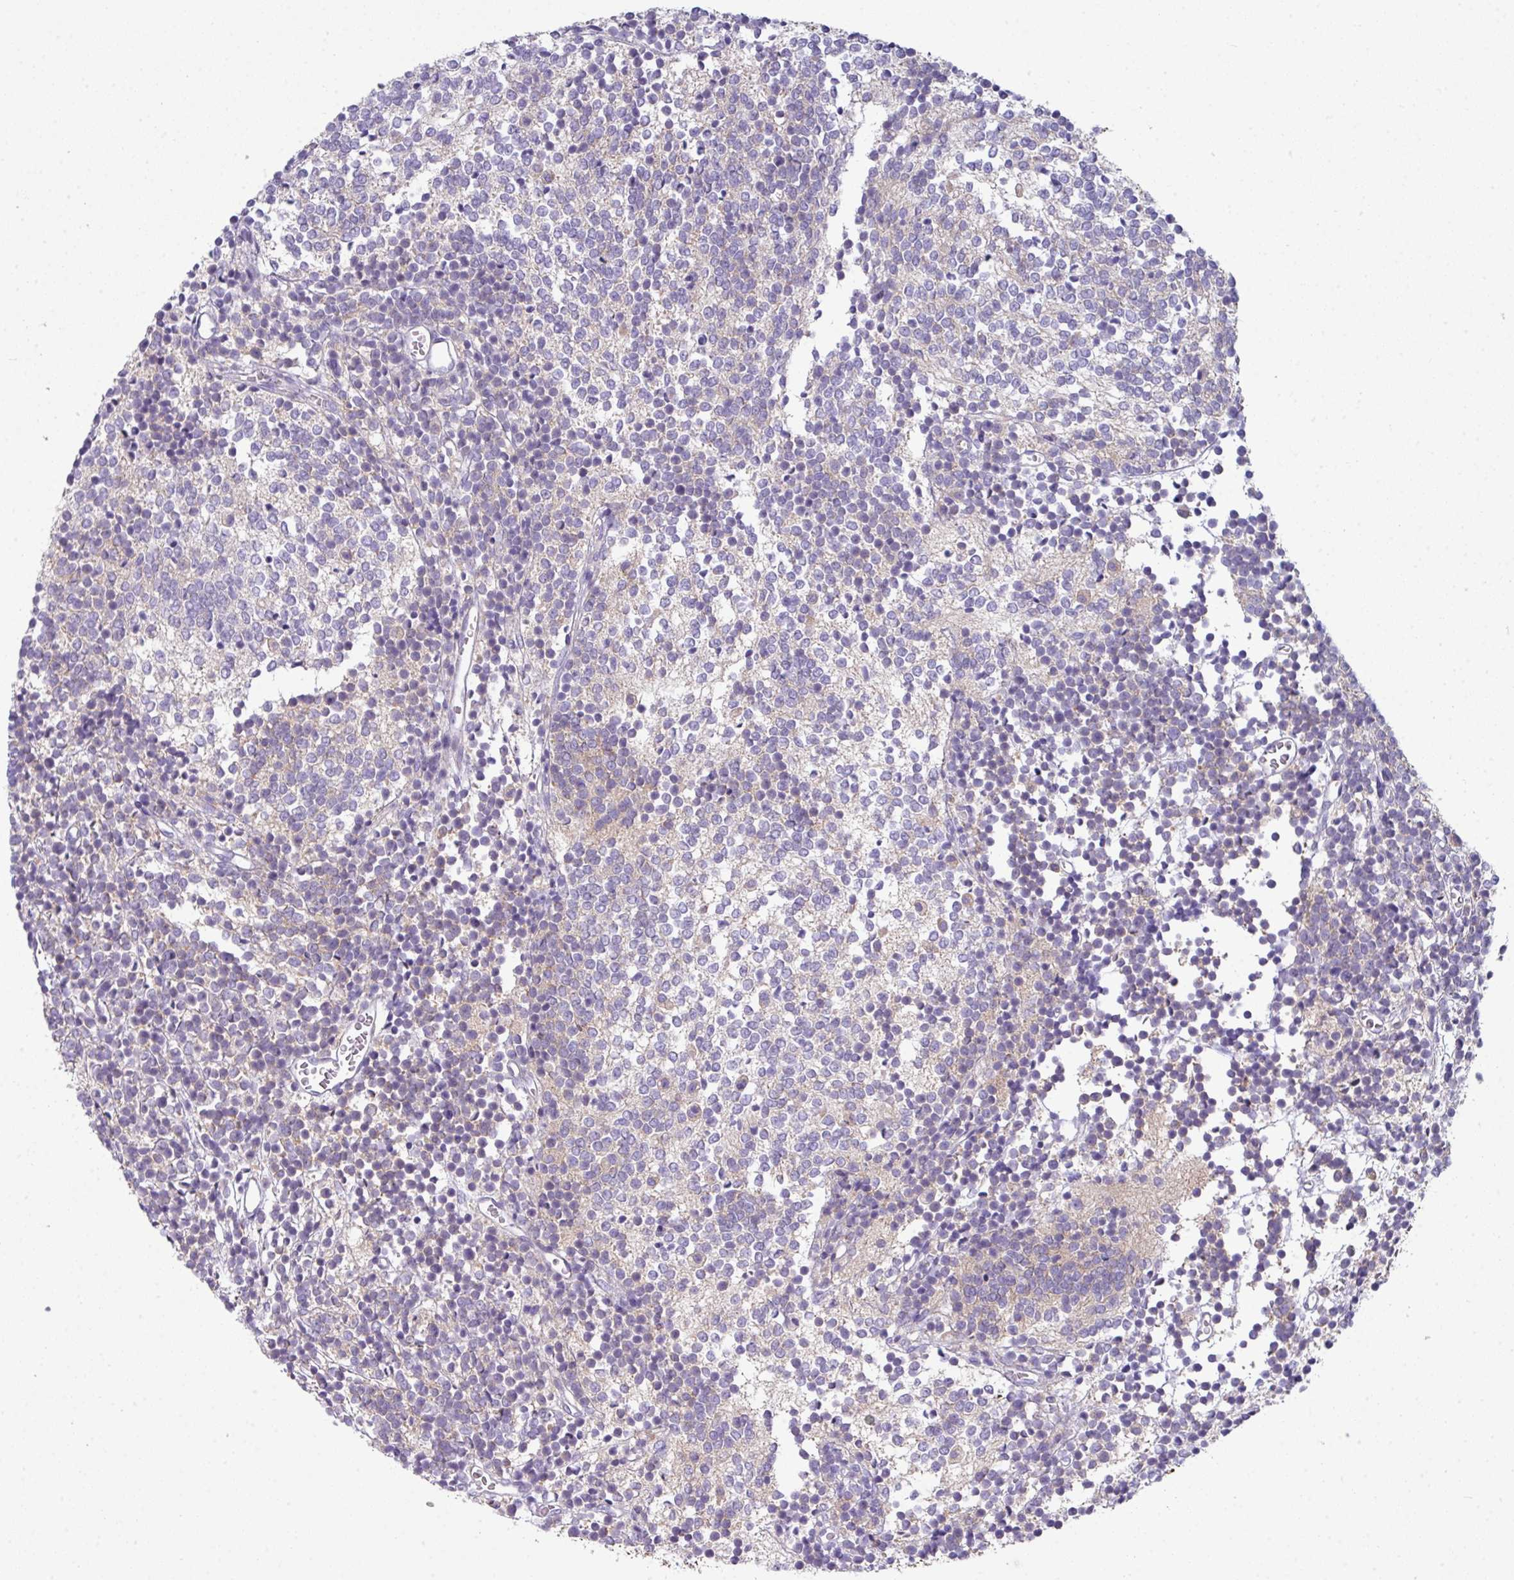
{"staining": {"intensity": "negative", "quantity": "none", "location": "none"}, "tissue": "glioma", "cell_type": "Tumor cells", "image_type": "cancer", "snomed": [{"axis": "morphology", "description": "Glioma, malignant, Low grade"}, {"axis": "topography", "description": "Brain"}], "caption": "Image shows no protein positivity in tumor cells of malignant low-grade glioma tissue. The staining was performed using DAB (3,3'-diaminobenzidine) to visualize the protein expression in brown, while the nuclei were stained in blue with hematoxylin (Magnification: 20x).", "gene": "ABCC5", "patient": {"sex": "female", "age": 1}}